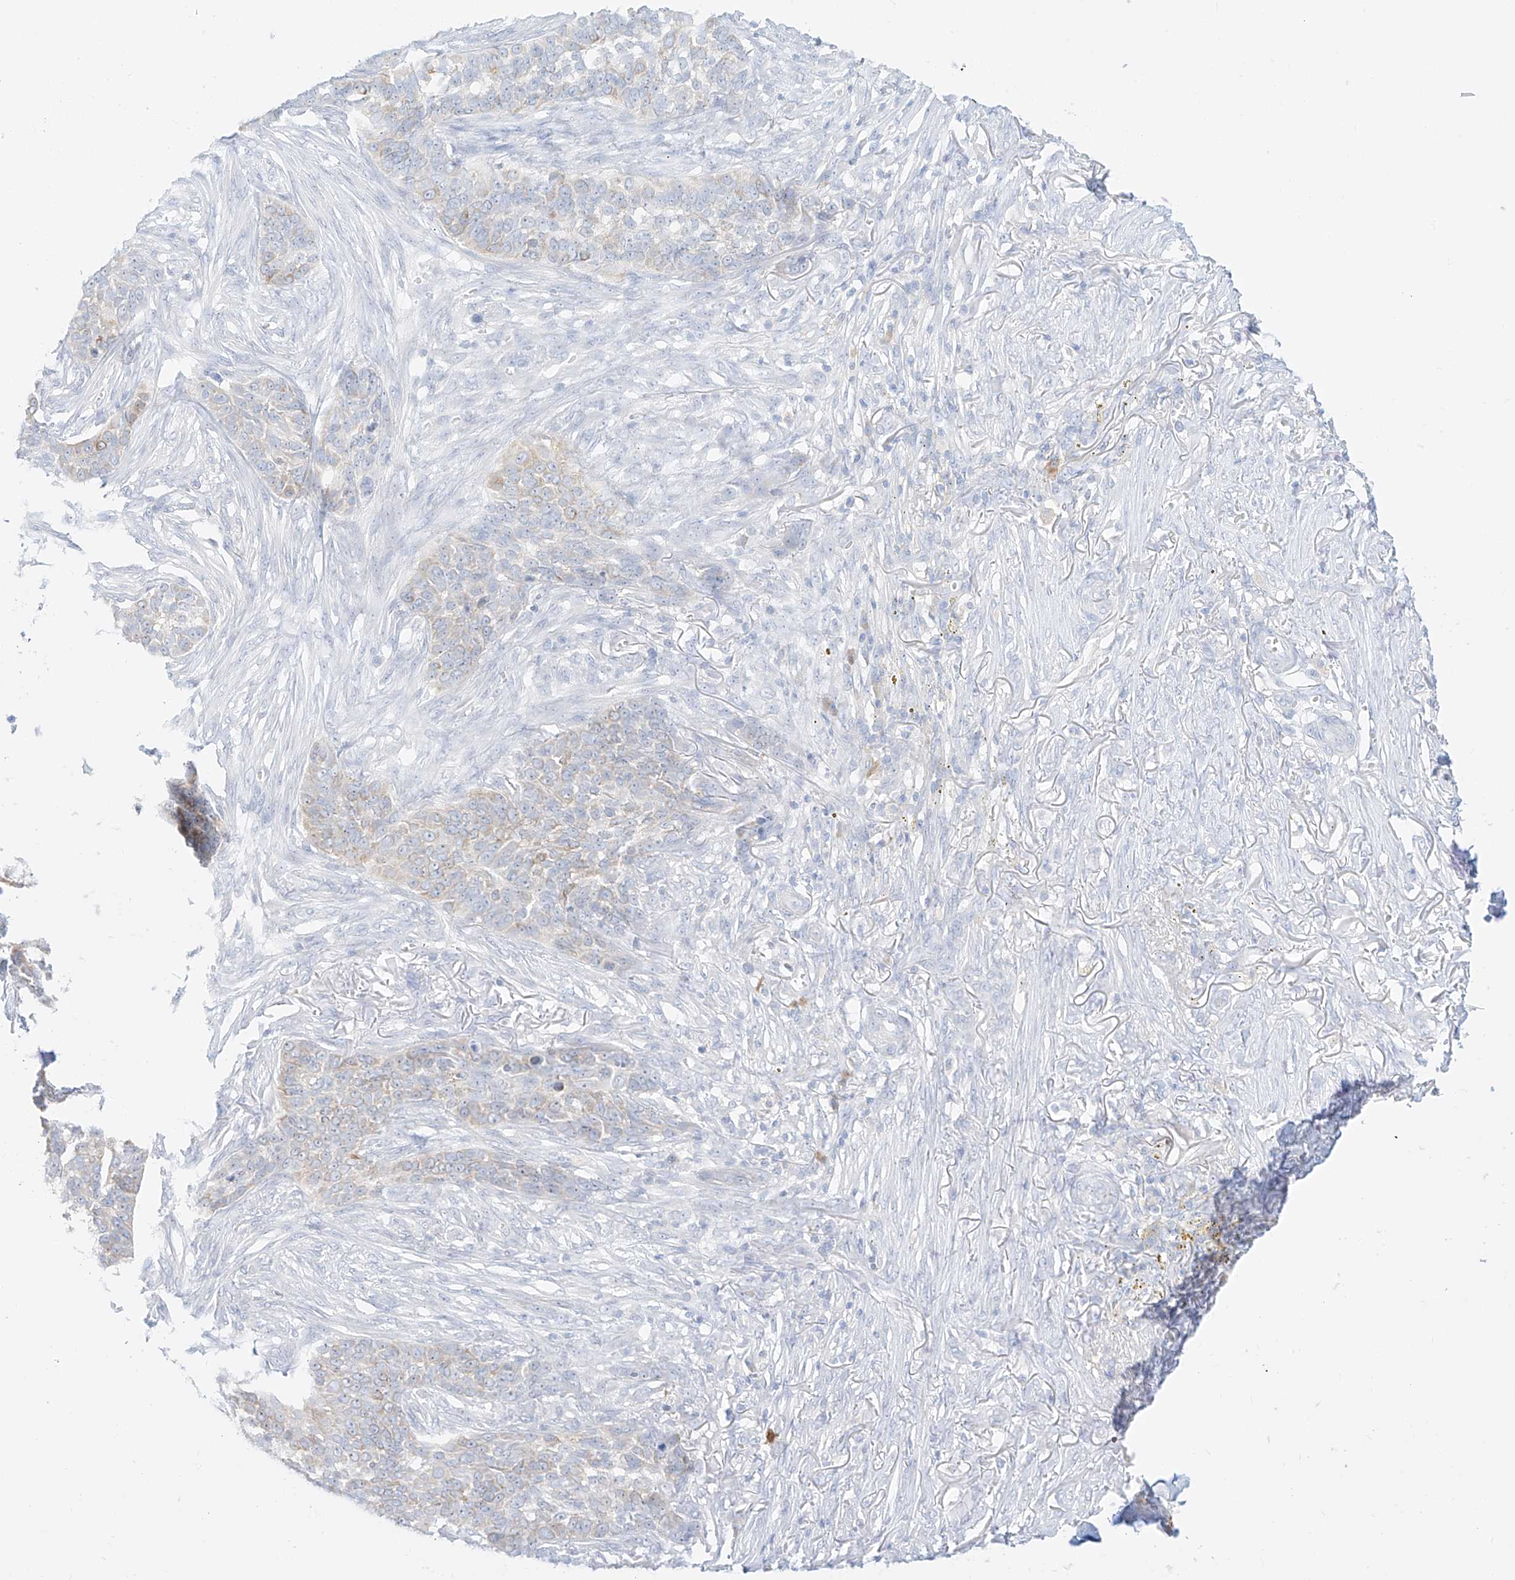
{"staining": {"intensity": "negative", "quantity": "none", "location": "none"}, "tissue": "skin cancer", "cell_type": "Tumor cells", "image_type": "cancer", "snomed": [{"axis": "morphology", "description": "Basal cell carcinoma"}, {"axis": "topography", "description": "Skin"}], "caption": "Basal cell carcinoma (skin) was stained to show a protein in brown. There is no significant staining in tumor cells.", "gene": "SYTL3", "patient": {"sex": "male", "age": 85}}